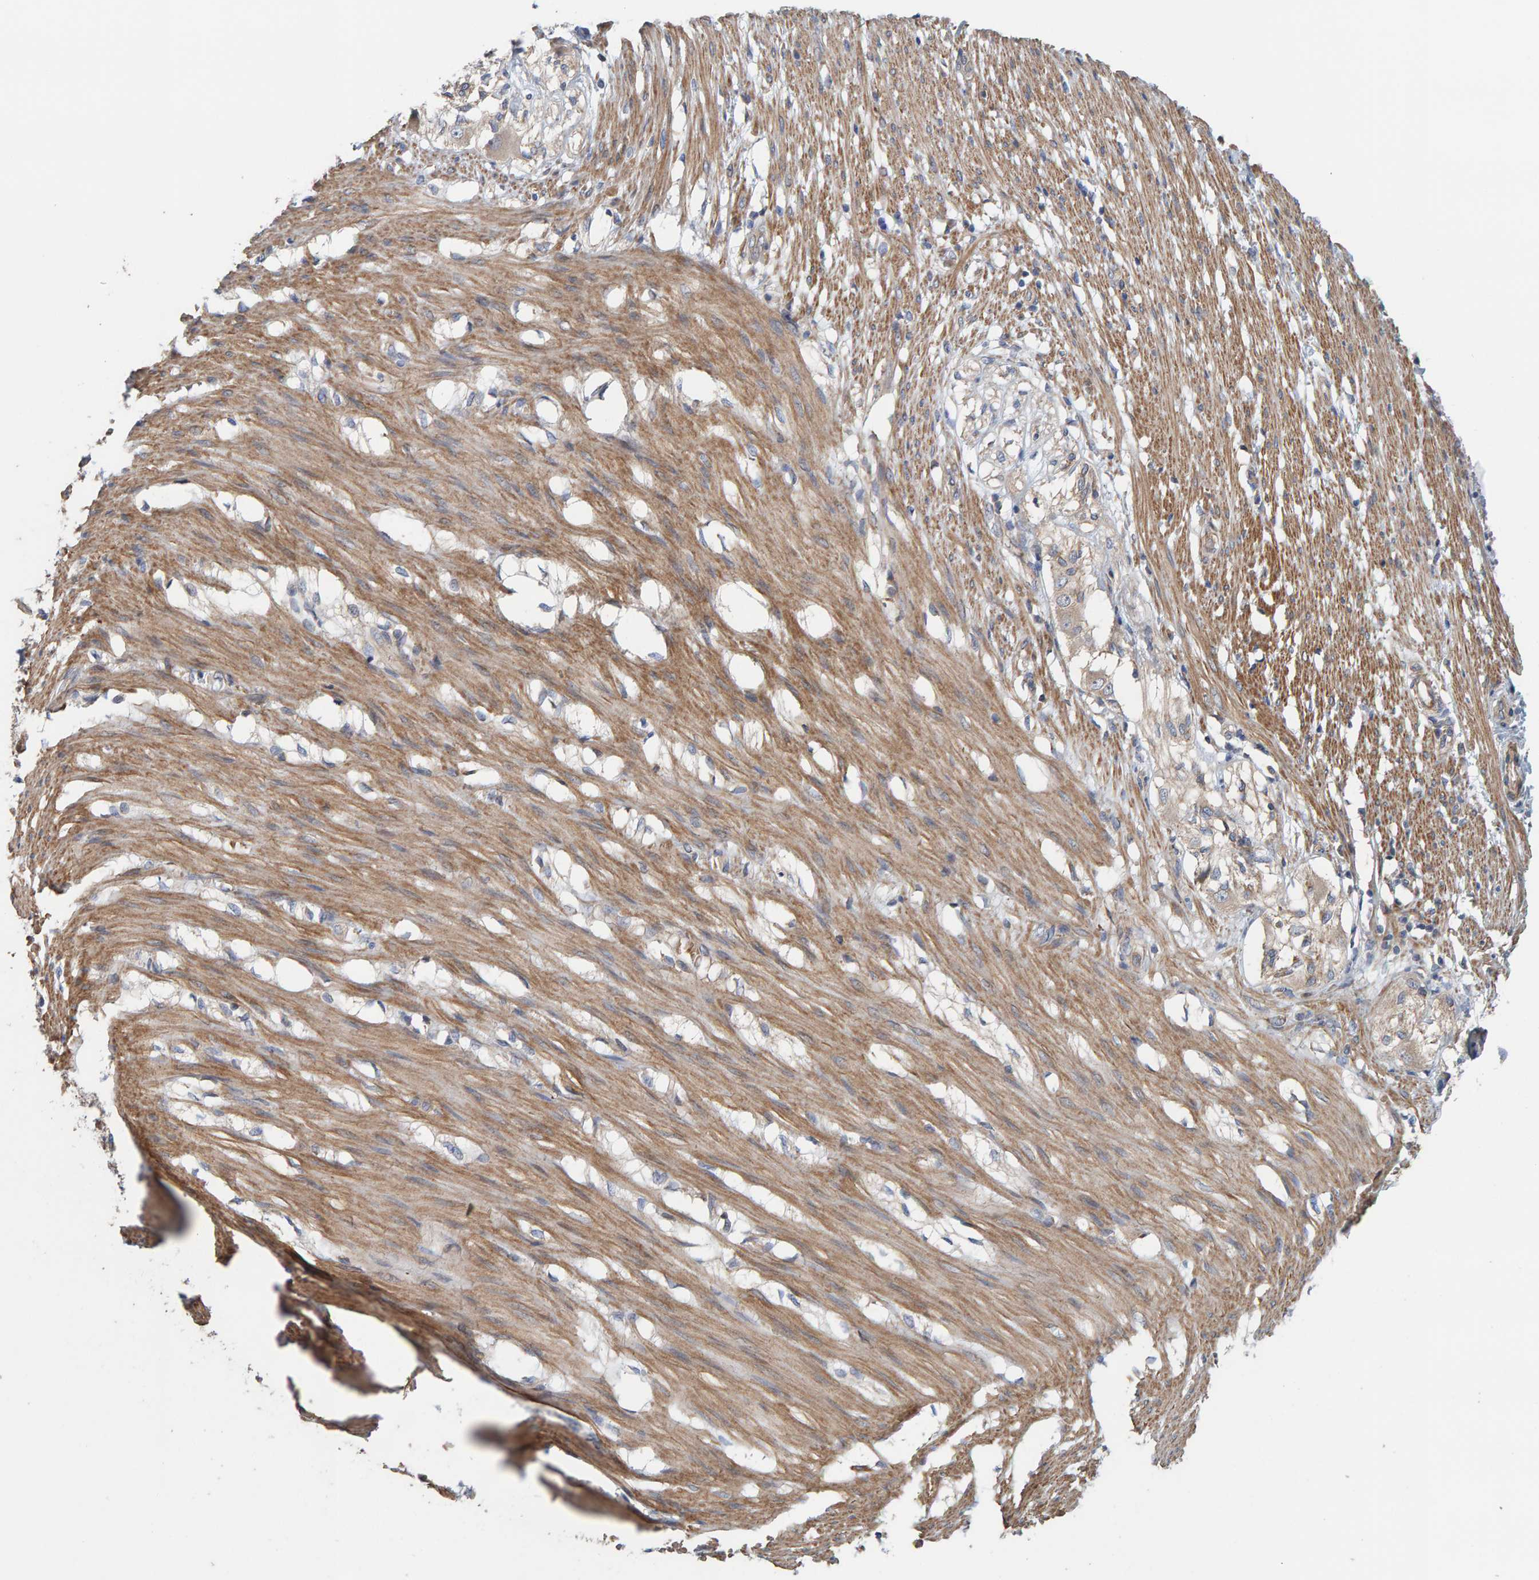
{"staining": {"intensity": "moderate", "quantity": ">75%", "location": "cytoplasmic/membranous"}, "tissue": "smooth muscle", "cell_type": "Smooth muscle cells", "image_type": "normal", "snomed": [{"axis": "morphology", "description": "Normal tissue, NOS"}, {"axis": "morphology", "description": "Adenocarcinoma, NOS"}, {"axis": "topography", "description": "Smooth muscle"}, {"axis": "topography", "description": "Colon"}], "caption": "Smooth muscle cells demonstrate moderate cytoplasmic/membranous staining in approximately >75% of cells in normal smooth muscle.", "gene": "UBAP1", "patient": {"sex": "male", "age": 14}}